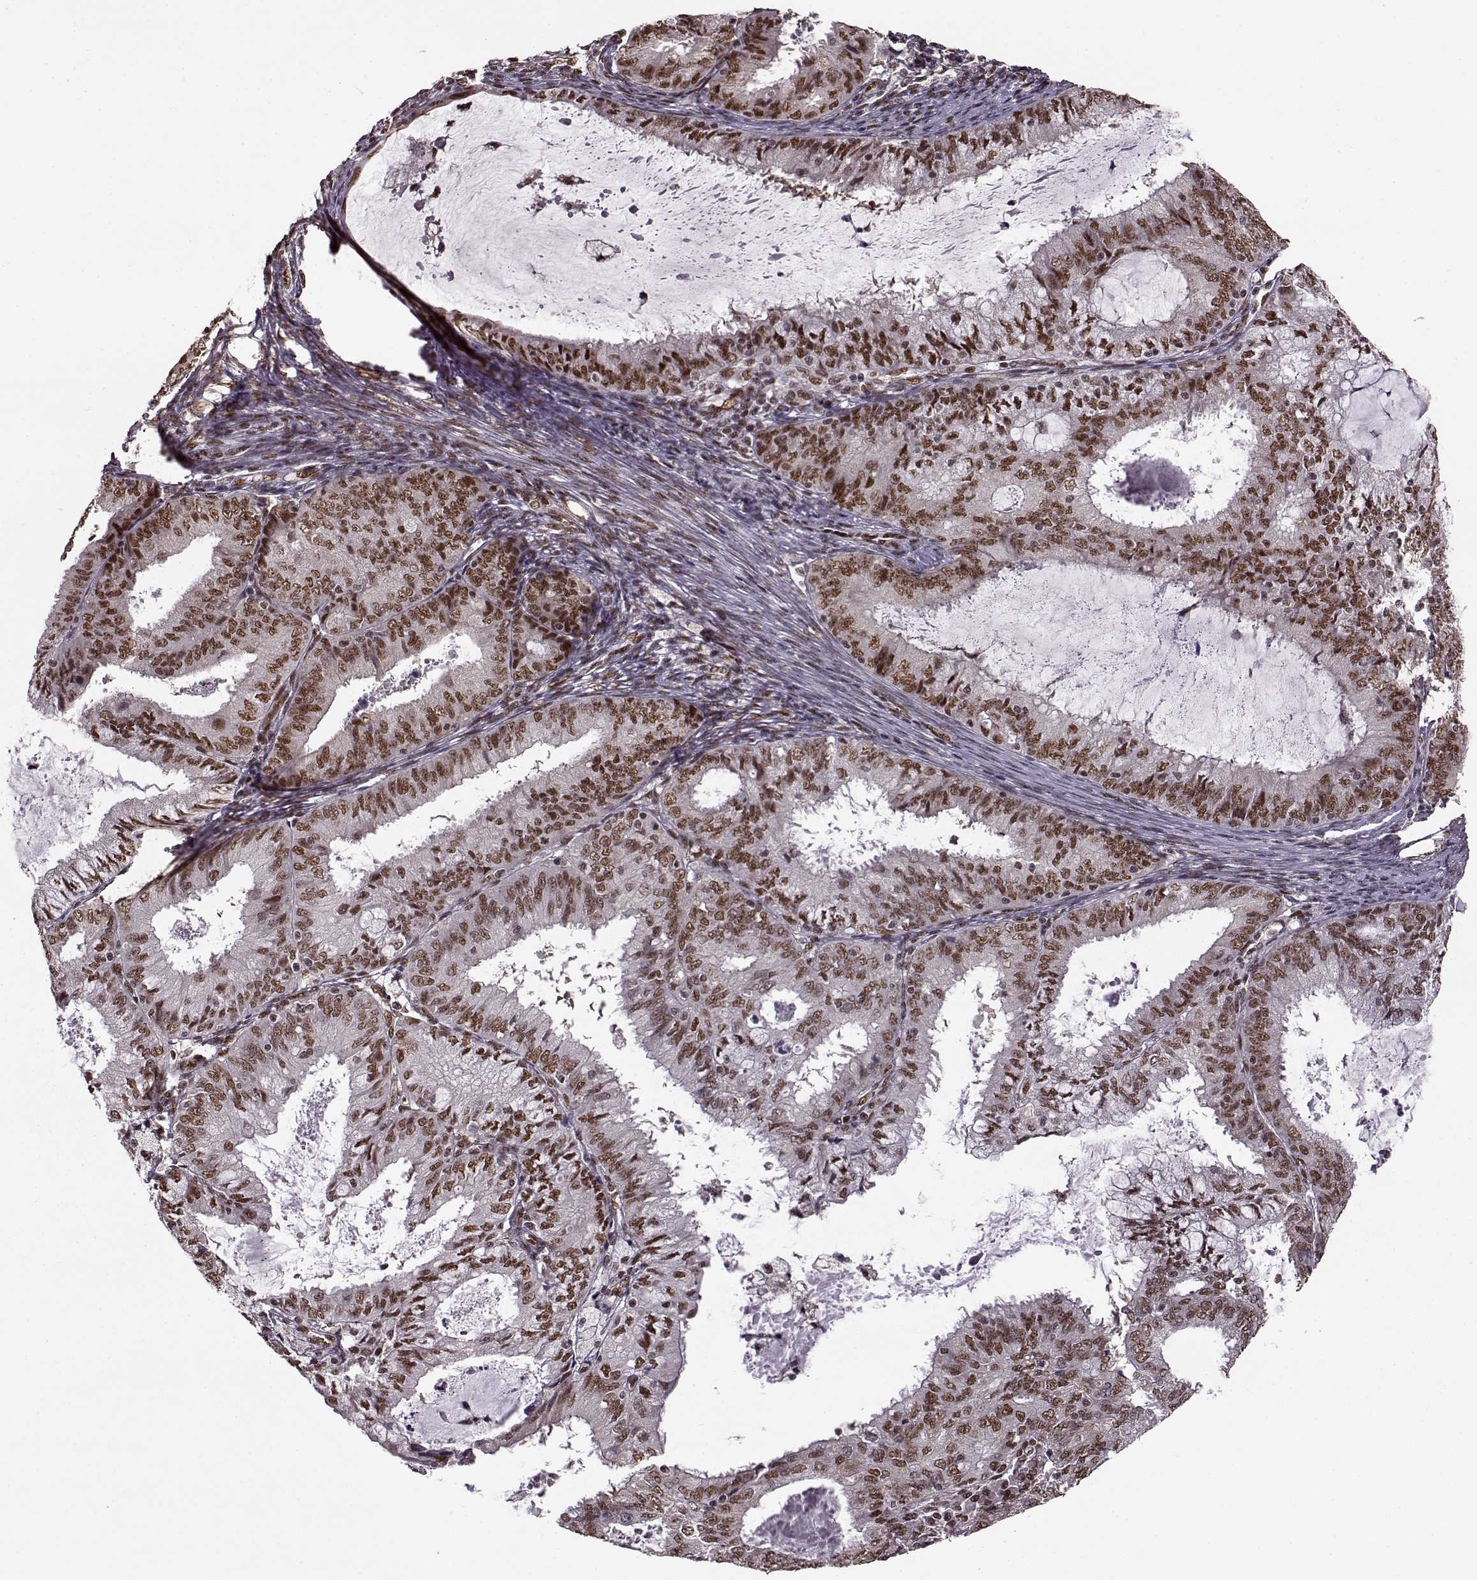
{"staining": {"intensity": "moderate", "quantity": ">75%", "location": "nuclear"}, "tissue": "endometrial cancer", "cell_type": "Tumor cells", "image_type": "cancer", "snomed": [{"axis": "morphology", "description": "Adenocarcinoma, NOS"}, {"axis": "topography", "description": "Endometrium"}], "caption": "Endometrial adenocarcinoma tissue displays moderate nuclear expression in approximately >75% of tumor cells", "gene": "FTO", "patient": {"sex": "female", "age": 57}}